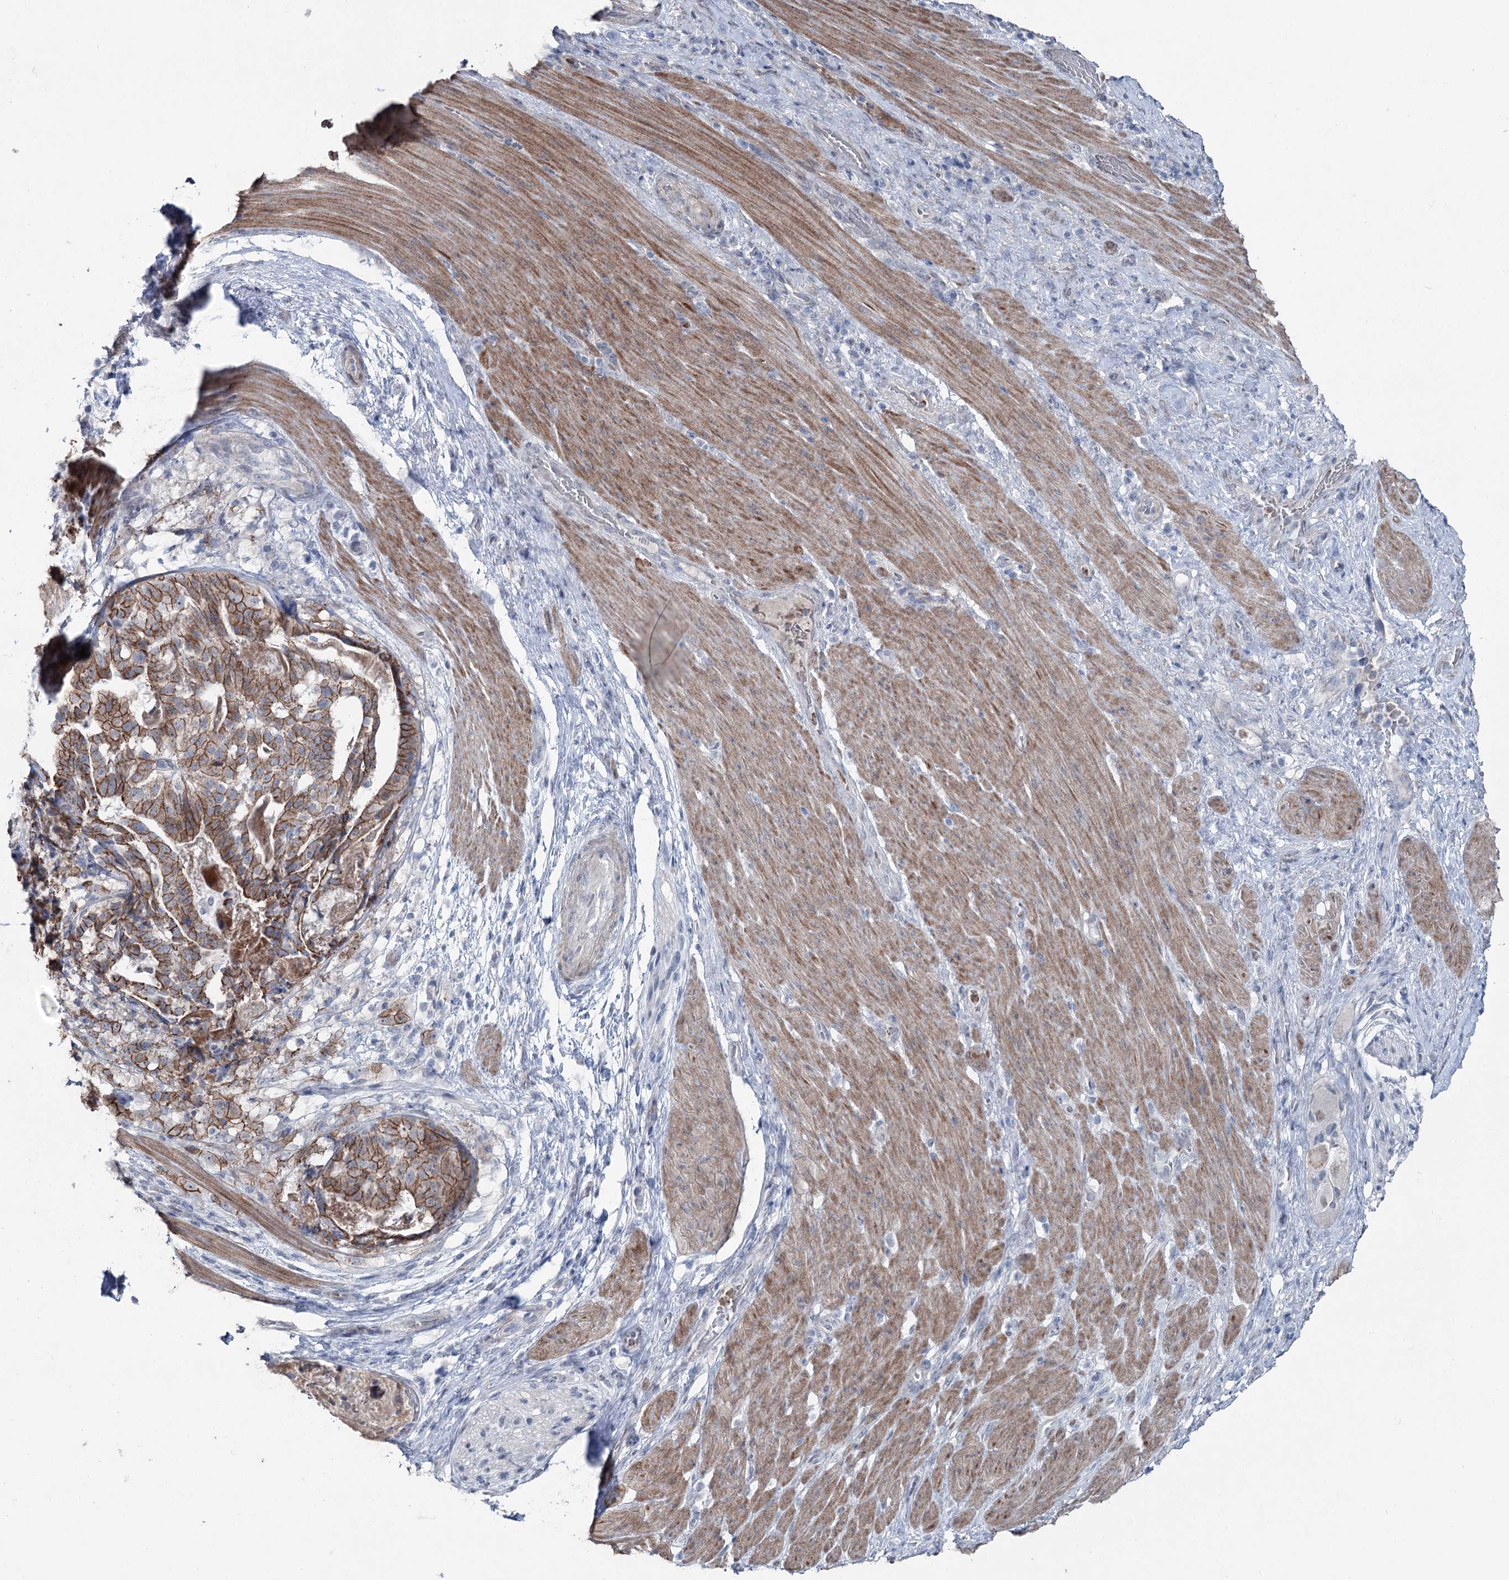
{"staining": {"intensity": "strong", "quantity": ">75%", "location": "cytoplasmic/membranous"}, "tissue": "stomach cancer", "cell_type": "Tumor cells", "image_type": "cancer", "snomed": [{"axis": "morphology", "description": "Adenocarcinoma, NOS"}, {"axis": "topography", "description": "Stomach"}], "caption": "IHC image of stomach cancer (adenocarcinoma) stained for a protein (brown), which reveals high levels of strong cytoplasmic/membranous staining in approximately >75% of tumor cells.", "gene": "FAM120B", "patient": {"sex": "male", "age": 48}}